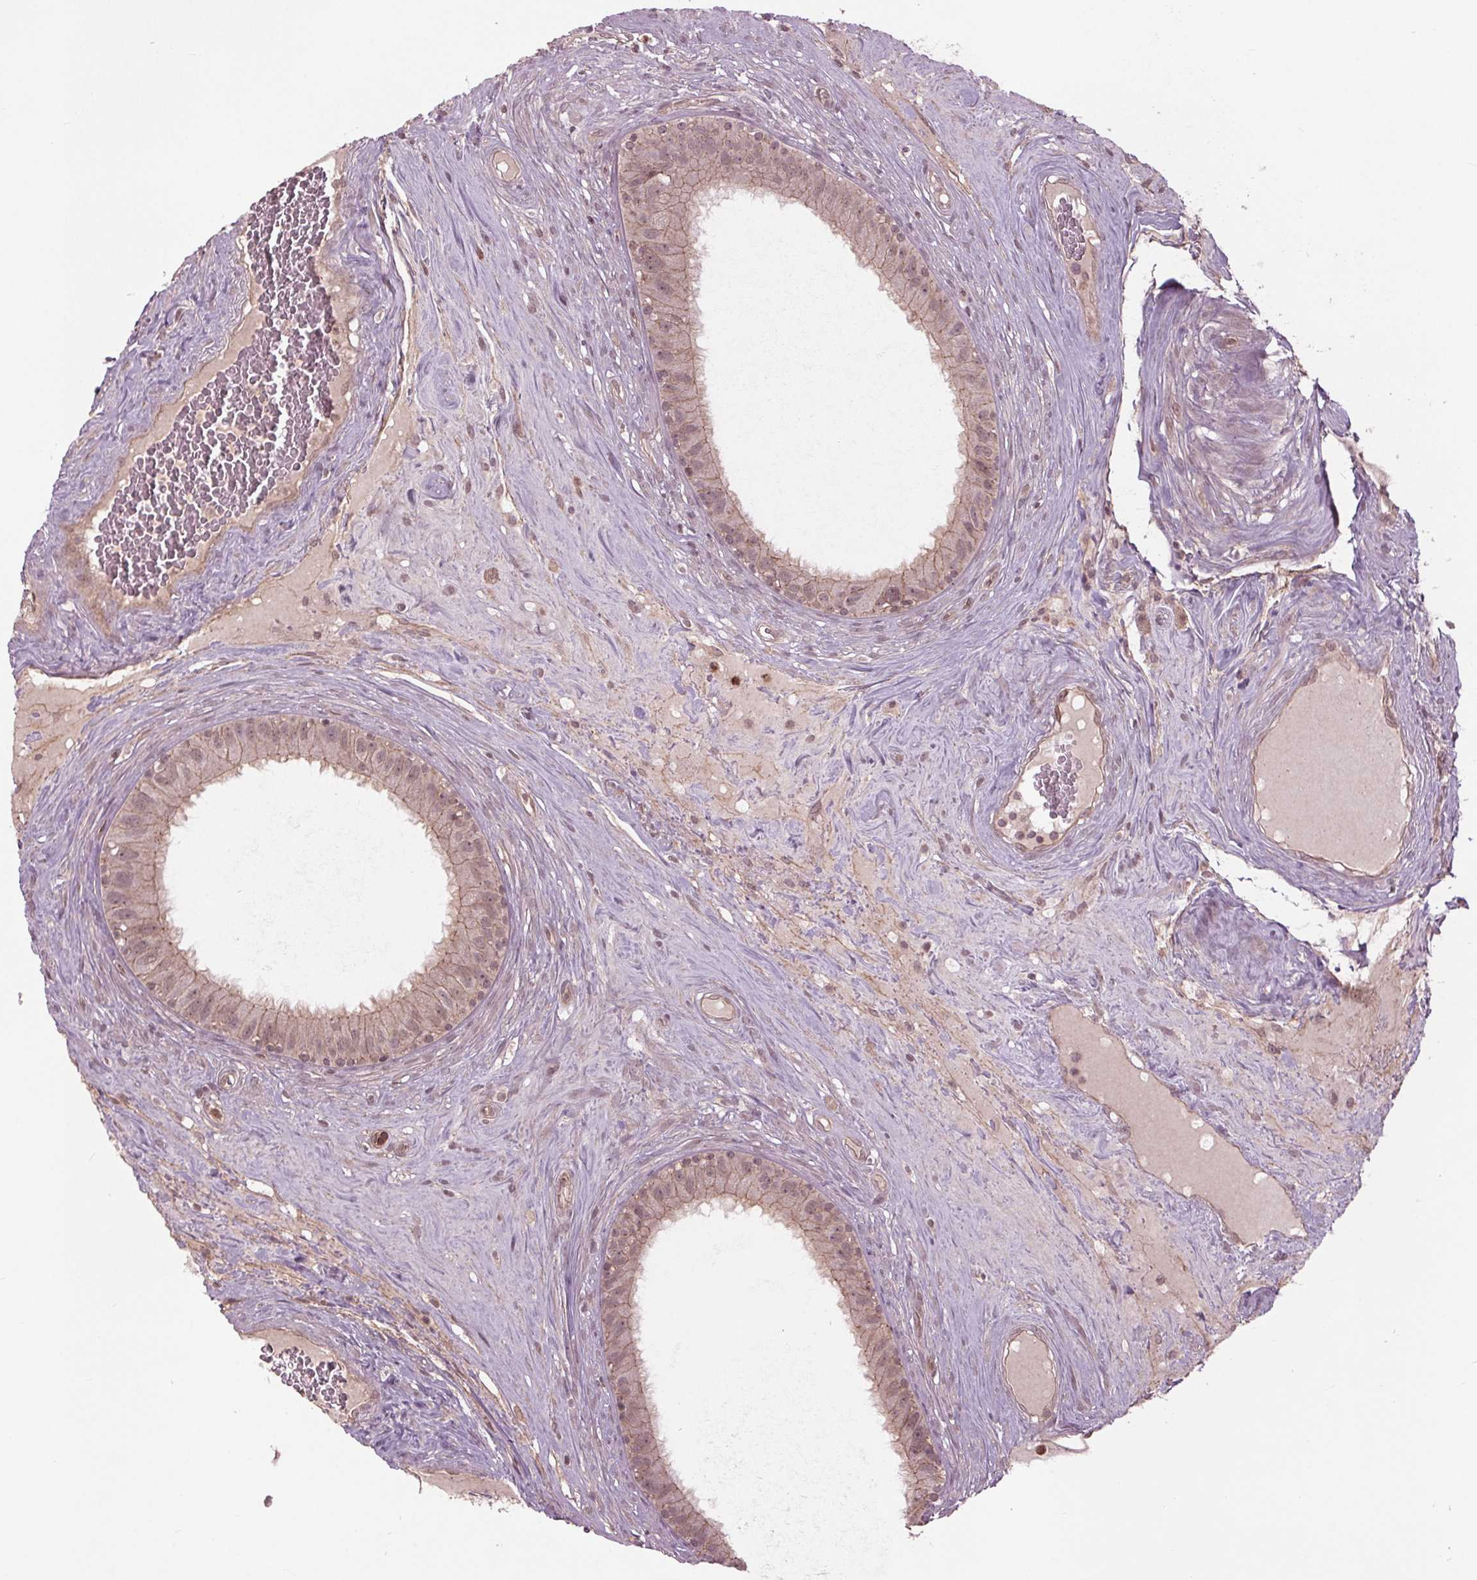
{"staining": {"intensity": "weak", "quantity": "25%-75%", "location": "cytoplasmic/membranous,nuclear"}, "tissue": "epididymis", "cell_type": "Glandular cells", "image_type": "normal", "snomed": [{"axis": "morphology", "description": "Normal tissue, NOS"}, {"axis": "topography", "description": "Epididymis"}], "caption": "Weak cytoplasmic/membranous,nuclear expression for a protein is present in approximately 25%-75% of glandular cells of unremarkable epididymis using immunohistochemistry (IHC).", "gene": "BTBD1", "patient": {"sex": "male", "age": 59}}